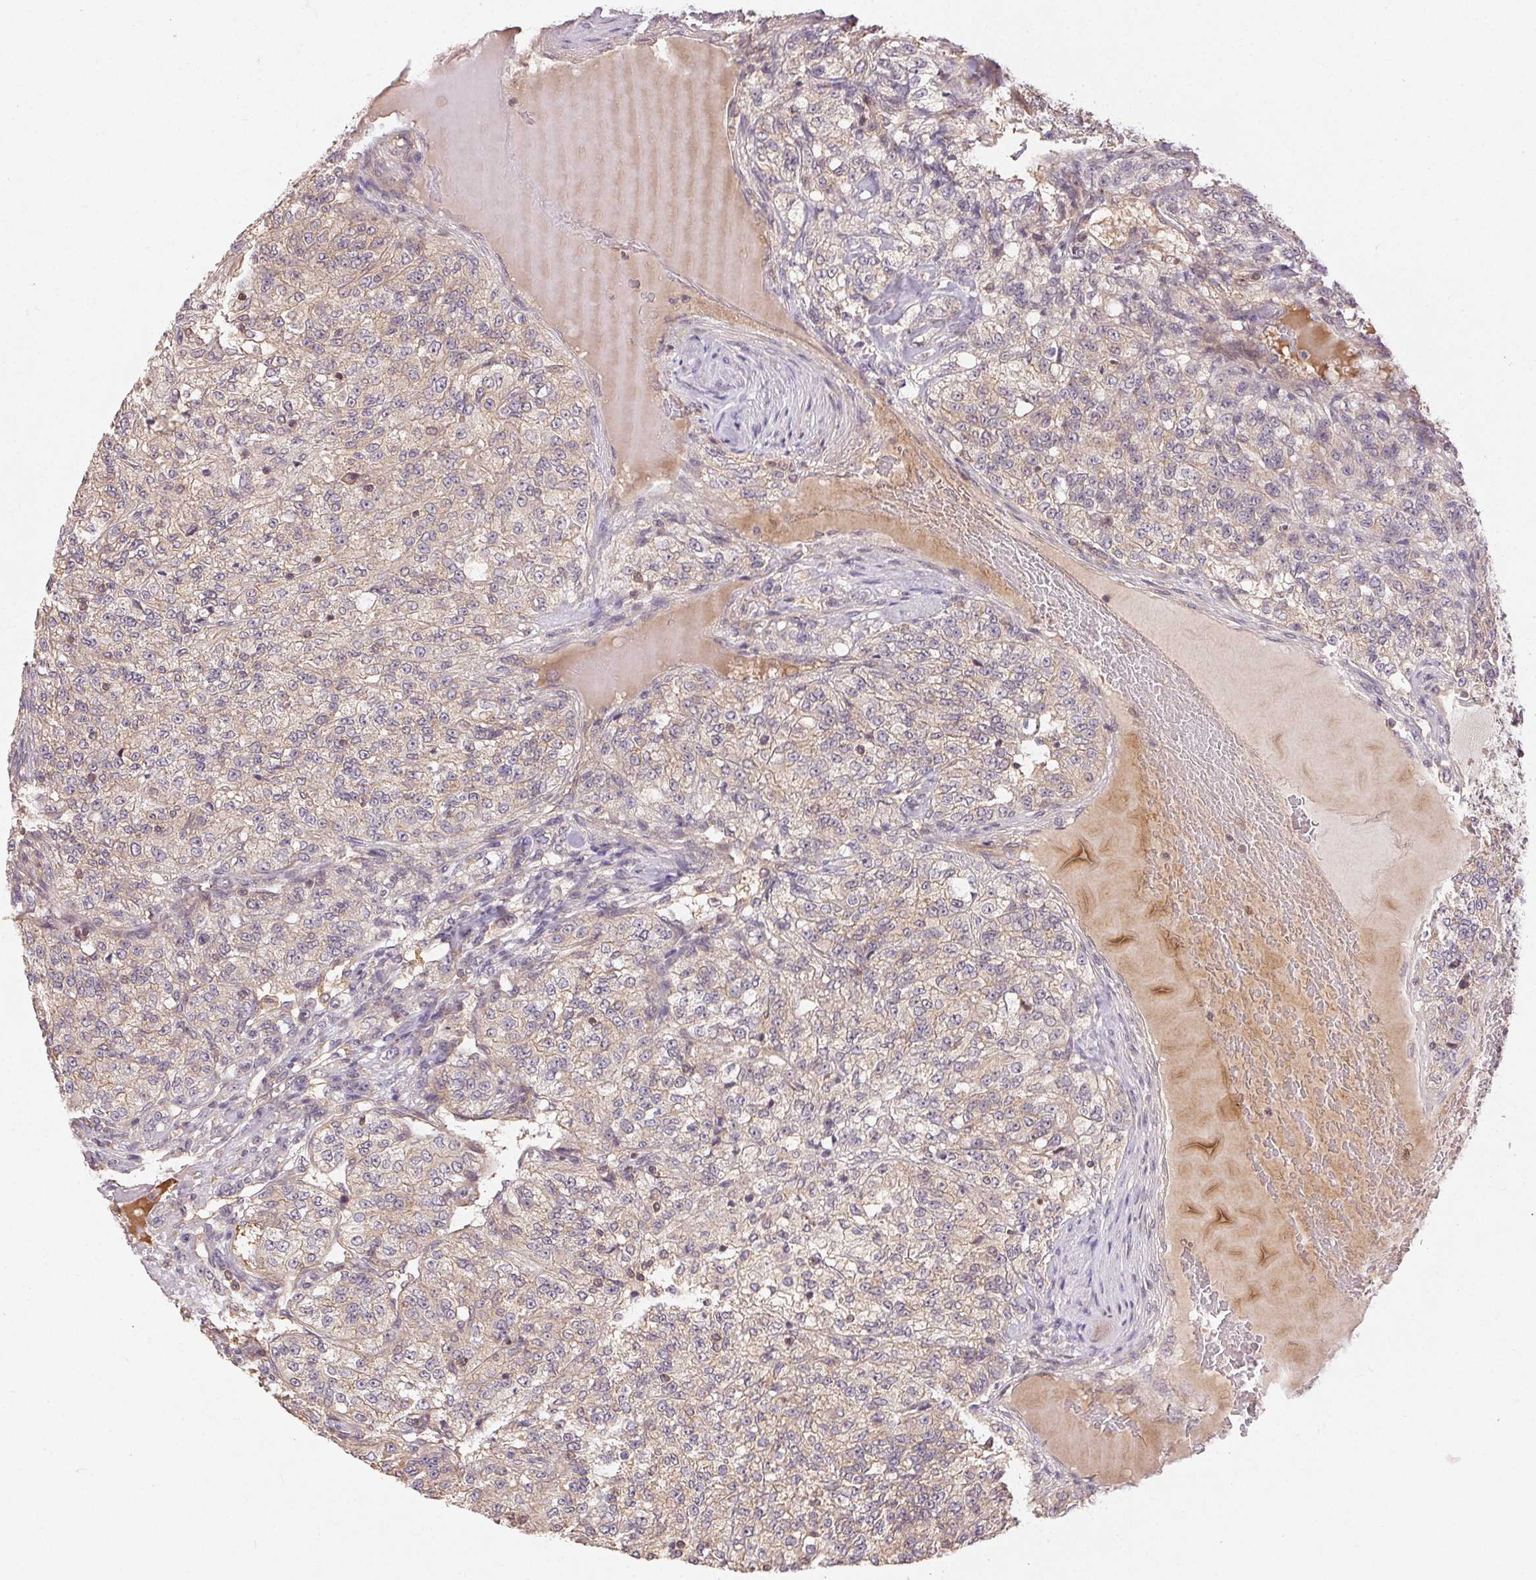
{"staining": {"intensity": "negative", "quantity": "none", "location": "none"}, "tissue": "renal cancer", "cell_type": "Tumor cells", "image_type": "cancer", "snomed": [{"axis": "morphology", "description": "Adenocarcinoma, NOS"}, {"axis": "topography", "description": "Kidney"}], "caption": "Tumor cells show no significant expression in renal adenocarcinoma.", "gene": "MAPKAPK2", "patient": {"sex": "female", "age": 63}}